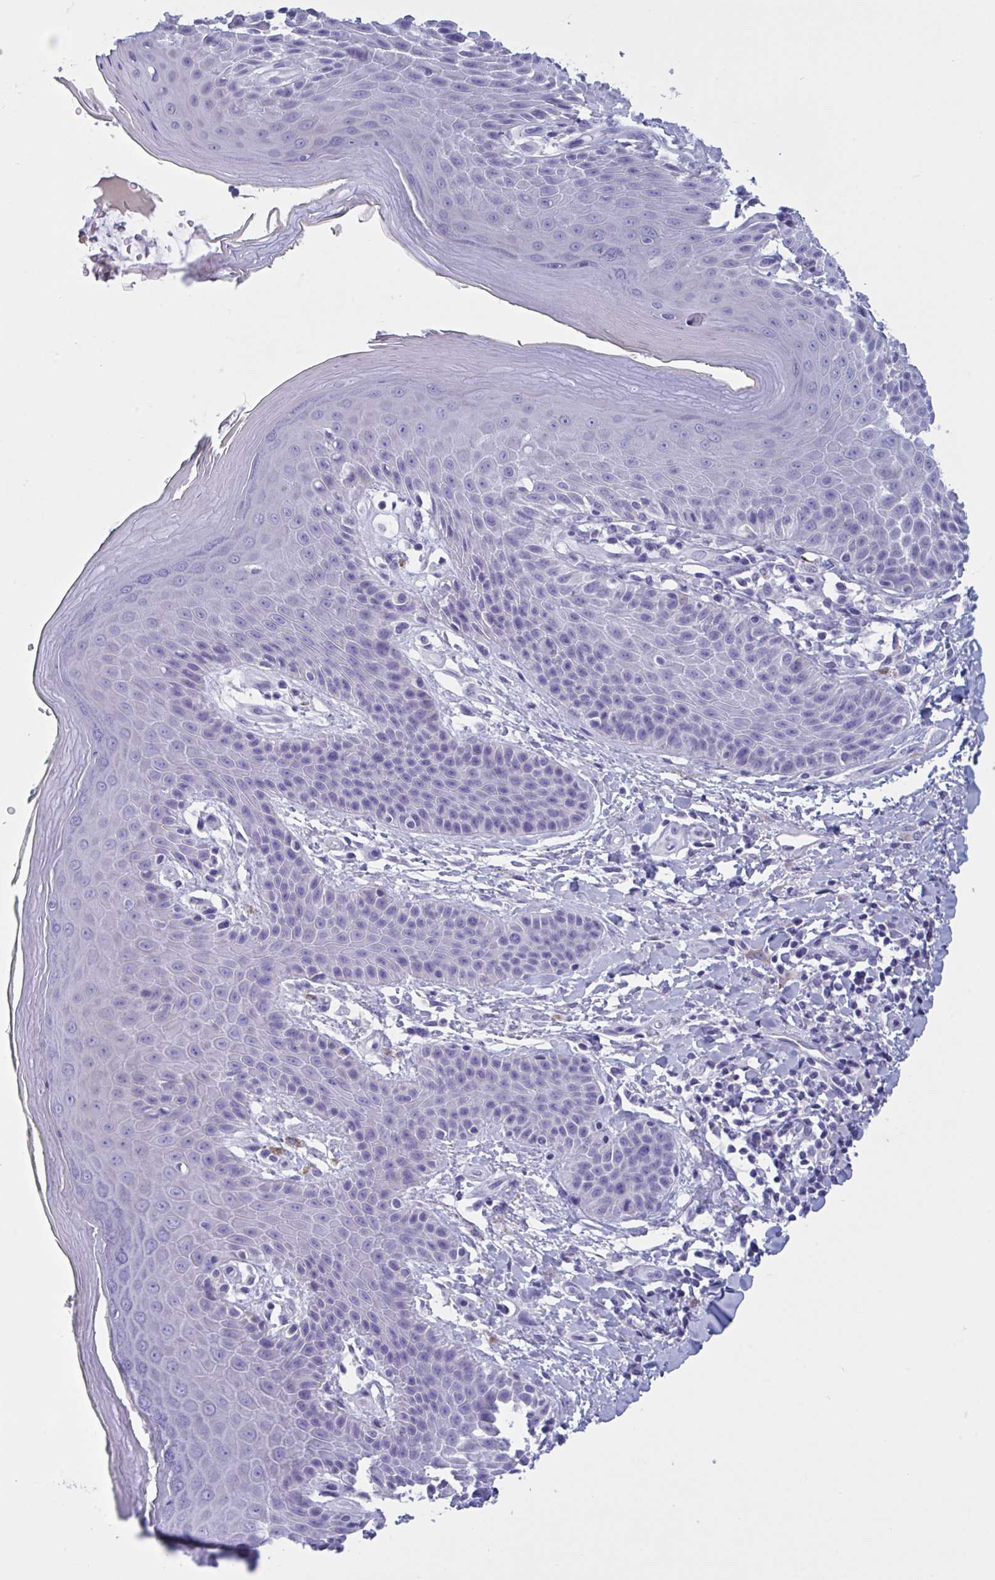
{"staining": {"intensity": "negative", "quantity": "none", "location": "none"}, "tissue": "skin", "cell_type": "Epidermal cells", "image_type": "normal", "snomed": [{"axis": "morphology", "description": "Normal tissue, NOS"}, {"axis": "topography", "description": "Peripheral nerve tissue"}], "caption": "The image demonstrates no staining of epidermal cells in normal skin. Brightfield microscopy of immunohistochemistry (IHC) stained with DAB (3,3'-diaminobenzidine) (brown) and hematoxylin (blue), captured at high magnification.", "gene": "OXLD1", "patient": {"sex": "male", "age": 51}}